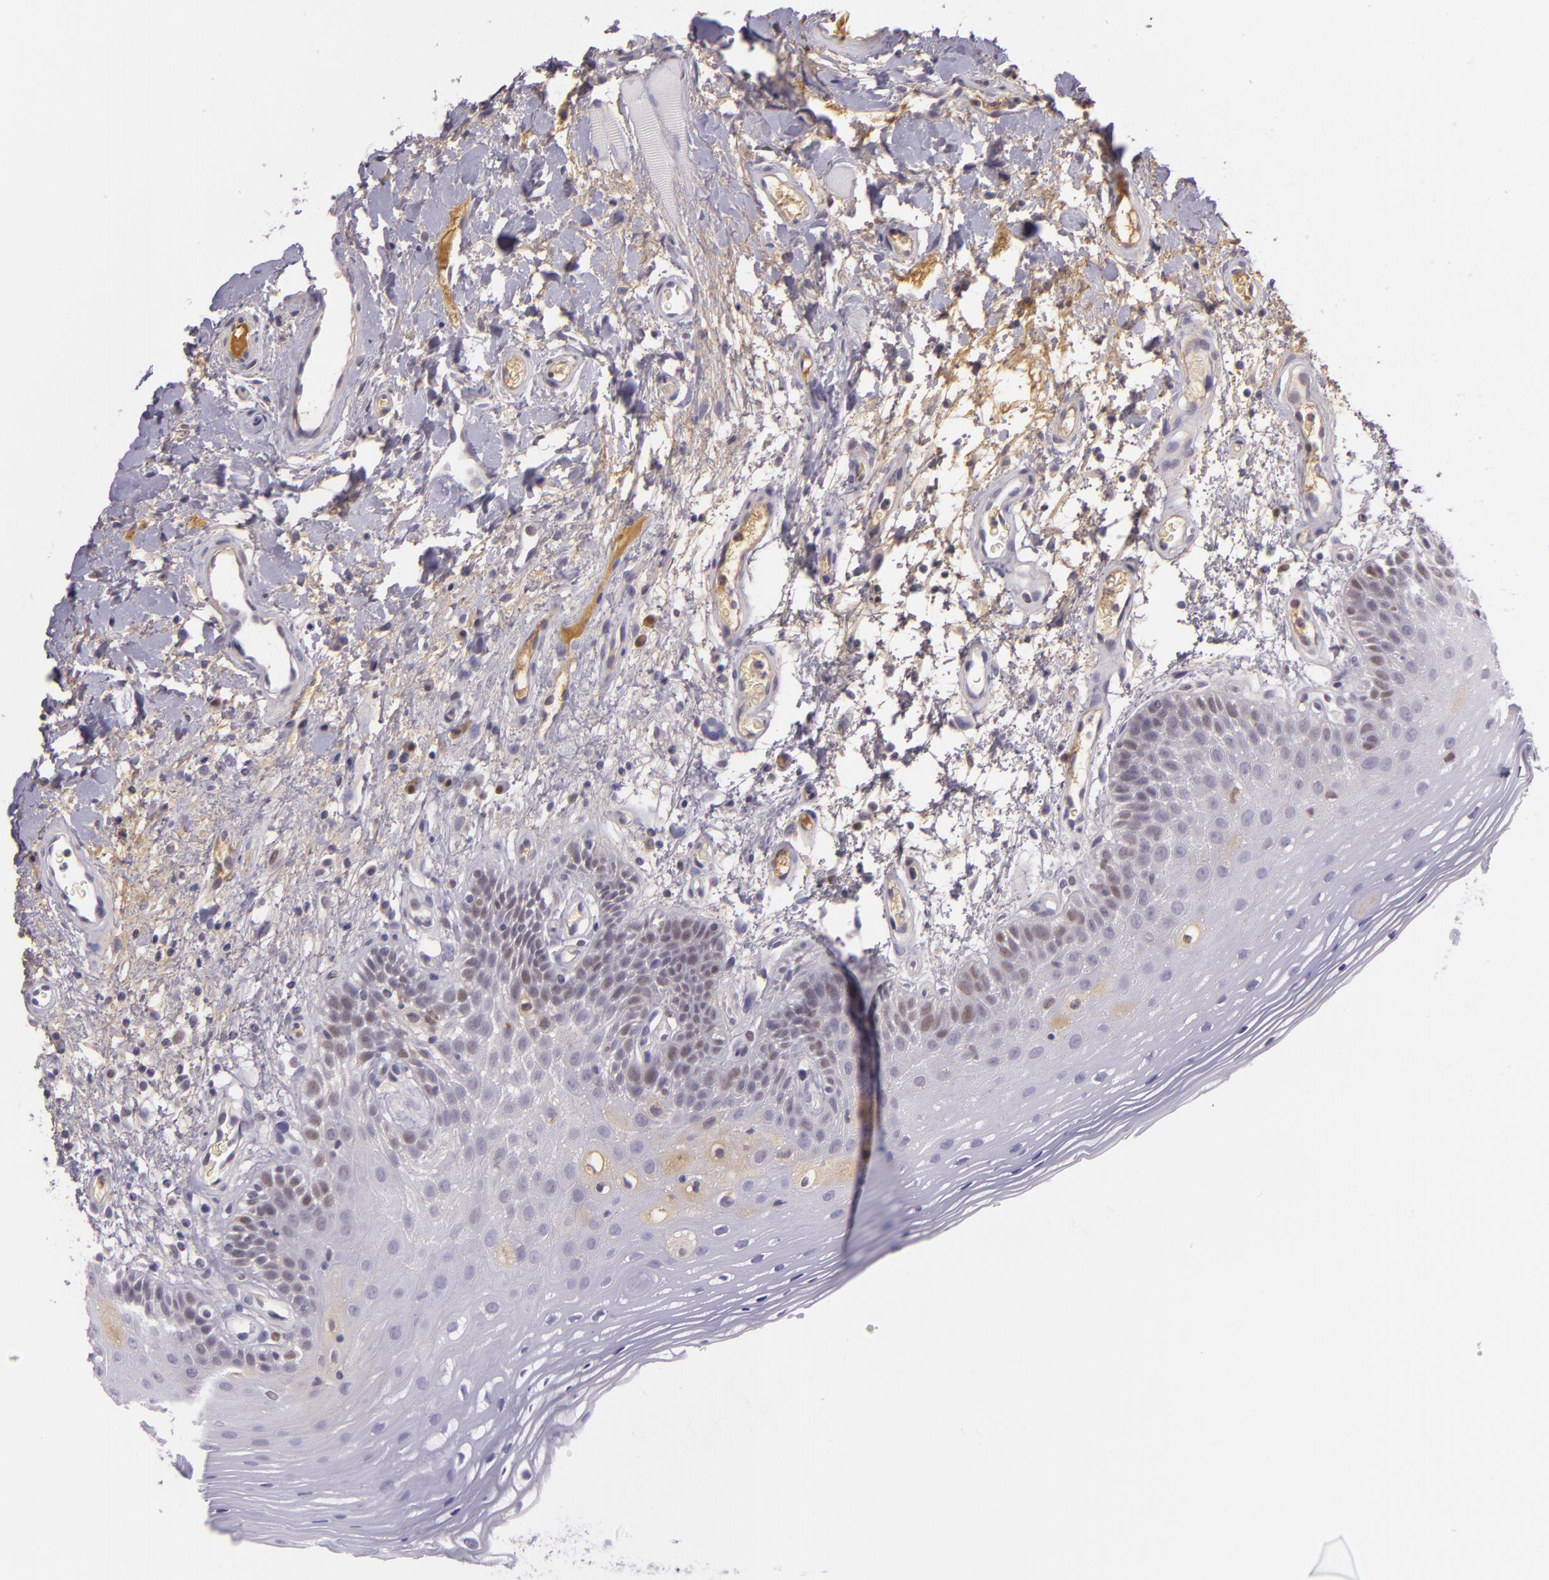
{"staining": {"intensity": "weak", "quantity": "25%-75%", "location": "nuclear"}, "tissue": "oral mucosa", "cell_type": "Squamous epithelial cells", "image_type": "normal", "snomed": [{"axis": "morphology", "description": "Normal tissue, NOS"}, {"axis": "morphology", "description": "Squamous cell carcinoma, NOS"}, {"axis": "topography", "description": "Skeletal muscle"}, {"axis": "topography", "description": "Oral tissue"}, {"axis": "topography", "description": "Head-Neck"}], "caption": "Benign oral mucosa was stained to show a protein in brown. There is low levels of weak nuclear expression in approximately 25%-75% of squamous epithelial cells.", "gene": "CHEK2", "patient": {"sex": "male", "age": 71}}